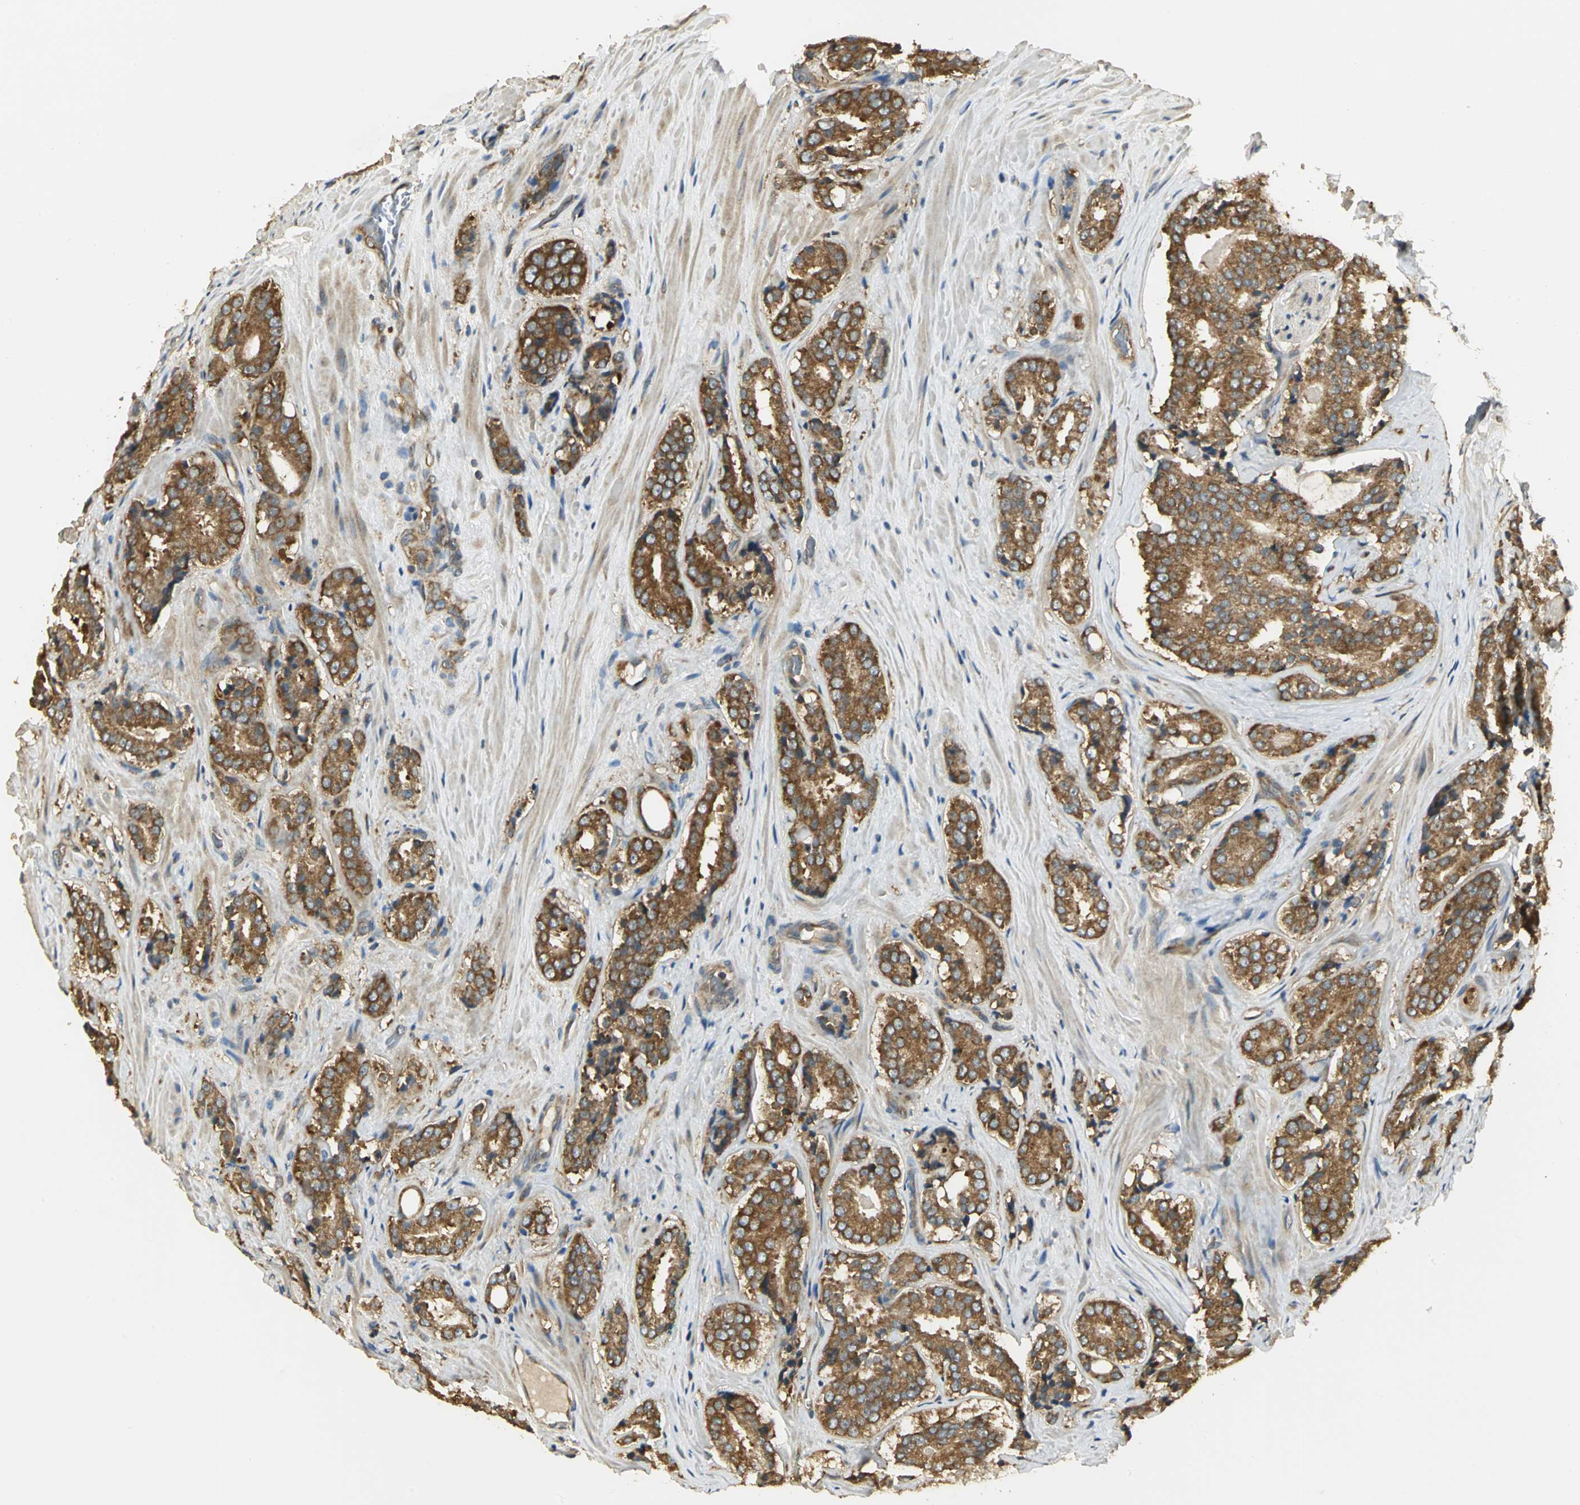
{"staining": {"intensity": "strong", "quantity": ">75%", "location": "cytoplasmic/membranous"}, "tissue": "prostate cancer", "cell_type": "Tumor cells", "image_type": "cancer", "snomed": [{"axis": "morphology", "description": "Adenocarcinoma, High grade"}, {"axis": "topography", "description": "Prostate"}], "caption": "A brown stain labels strong cytoplasmic/membranous staining of a protein in high-grade adenocarcinoma (prostate) tumor cells.", "gene": "RARS1", "patient": {"sex": "male", "age": 70}}